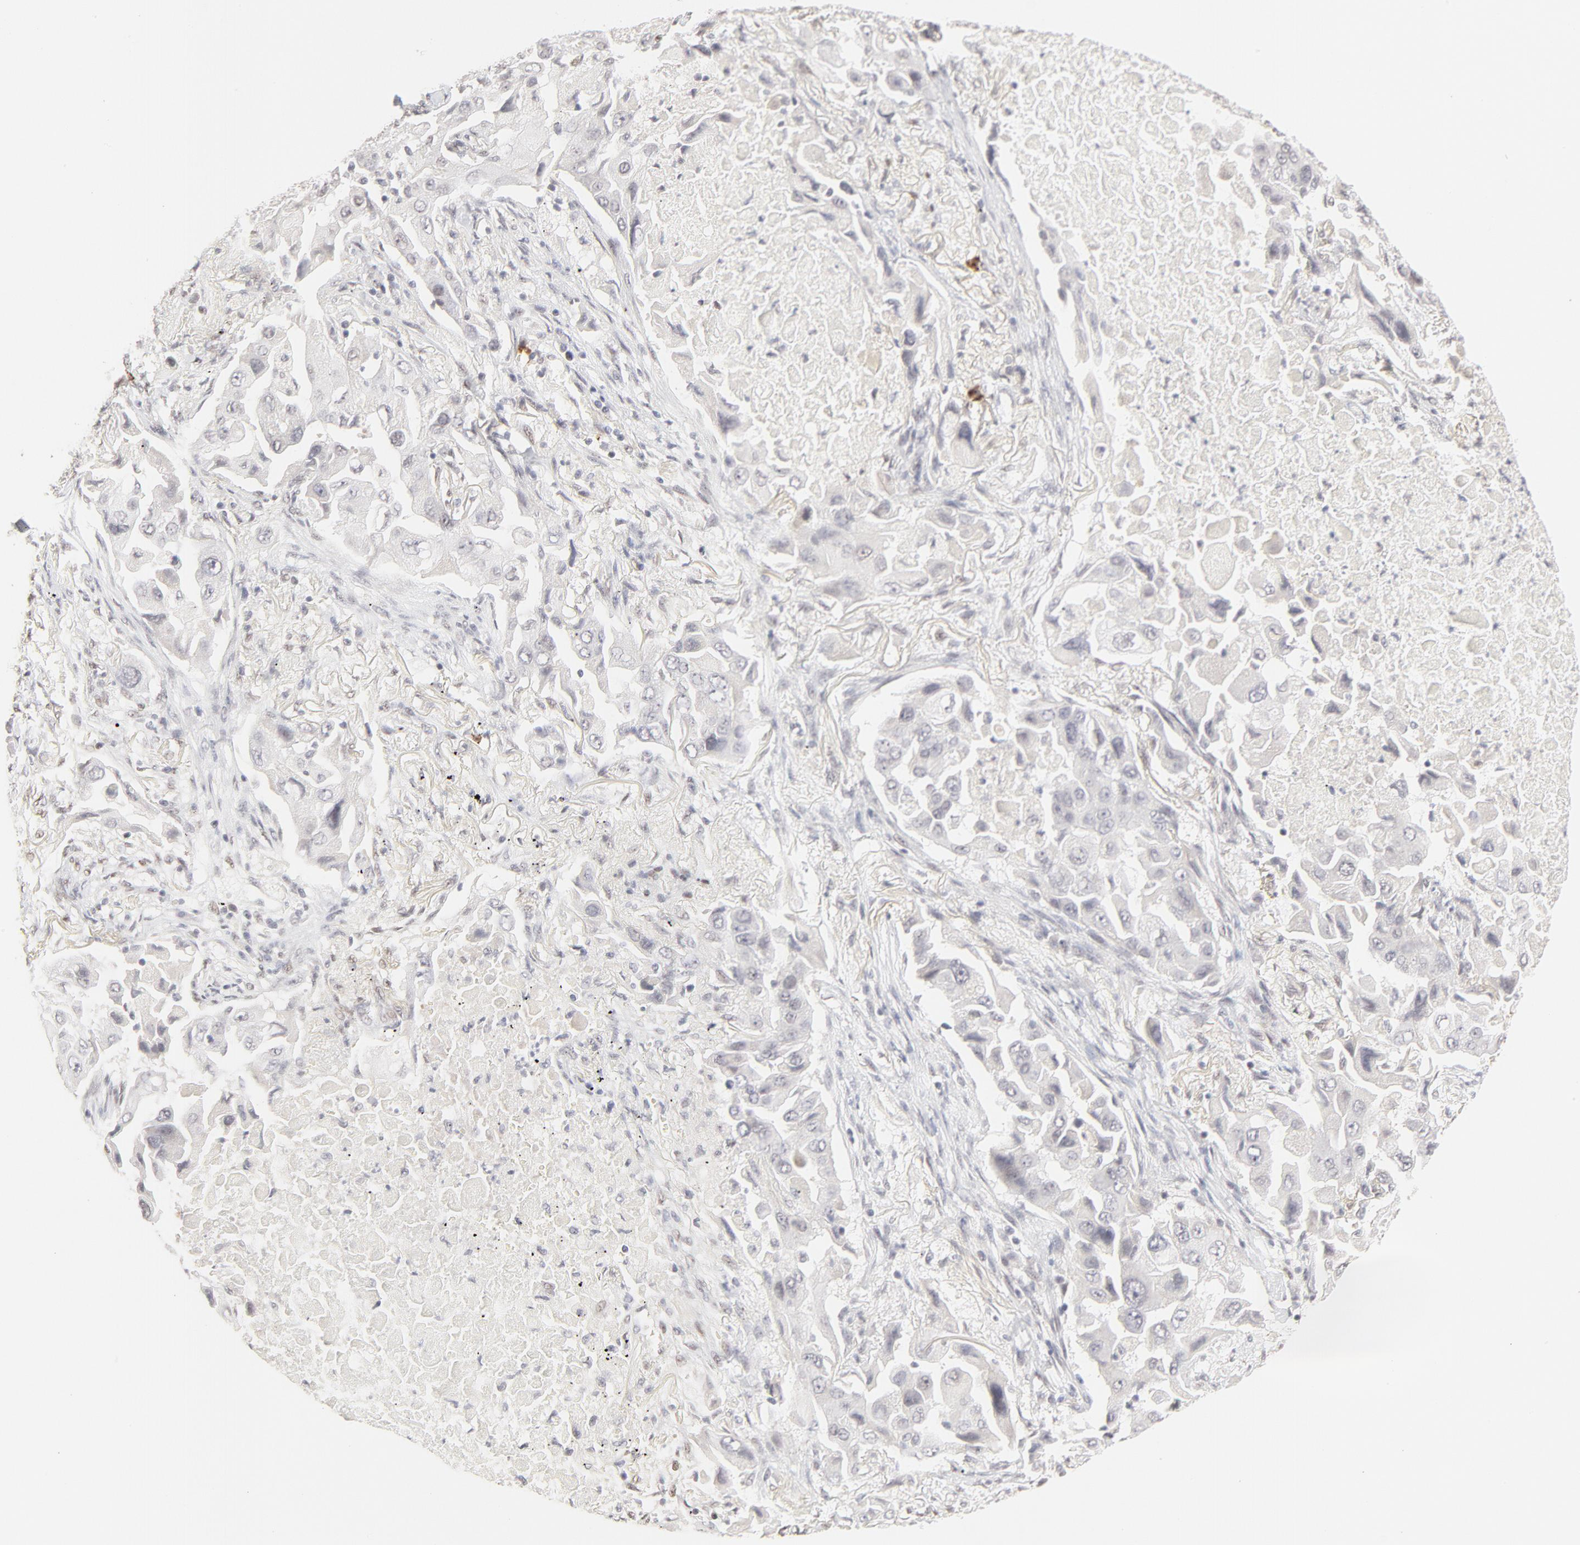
{"staining": {"intensity": "negative", "quantity": "none", "location": "none"}, "tissue": "lung cancer", "cell_type": "Tumor cells", "image_type": "cancer", "snomed": [{"axis": "morphology", "description": "Adenocarcinoma, NOS"}, {"axis": "topography", "description": "Lung"}], "caption": "Adenocarcinoma (lung) stained for a protein using immunohistochemistry exhibits no expression tumor cells.", "gene": "PBX3", "patient": {"sex": "female", "age": 65}}